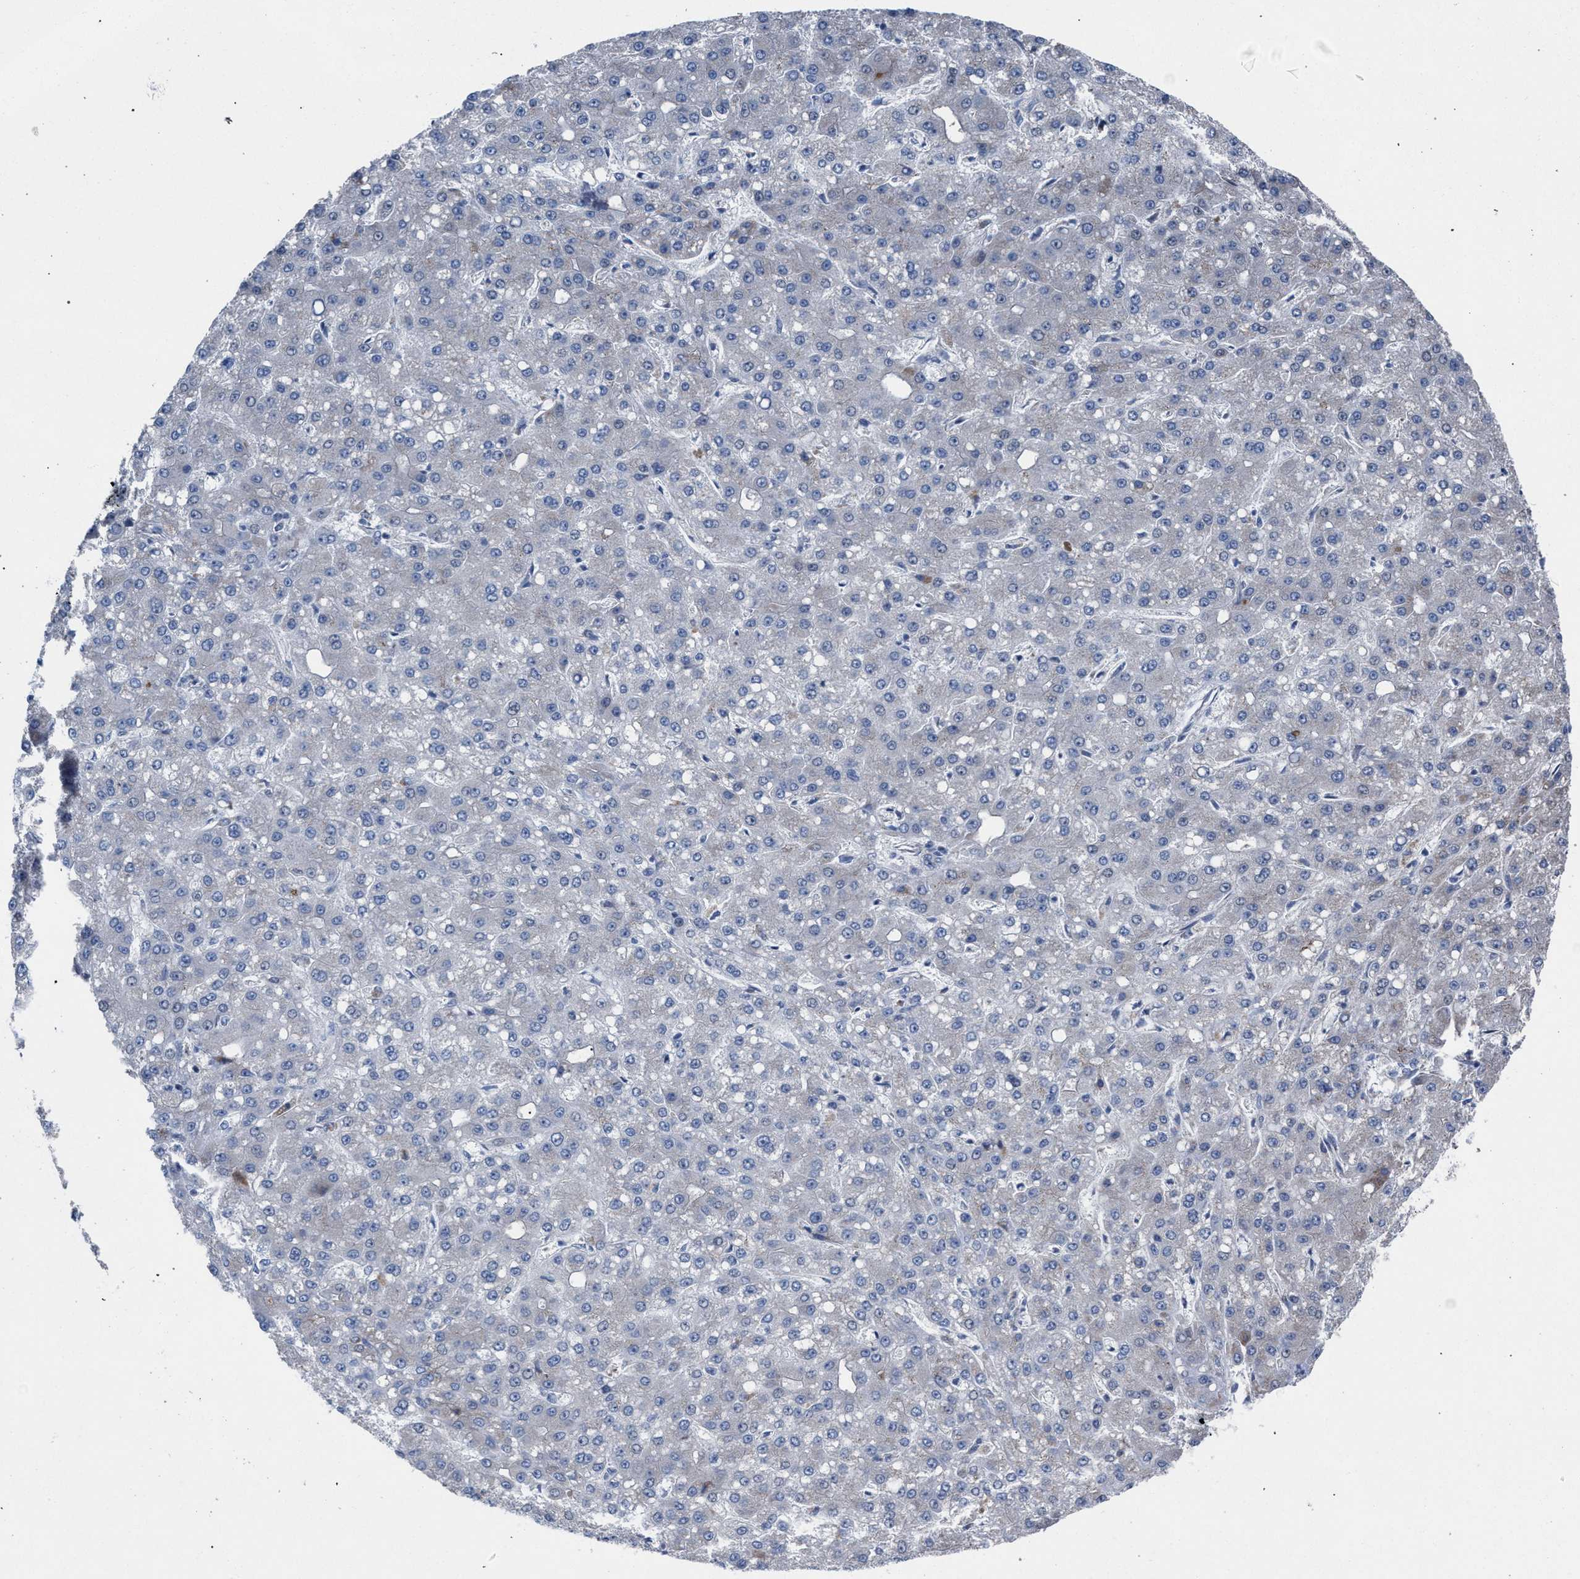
{"staining": {"intensity": "negative", "quantity": "none", "location": "none"}, "tissue": "liver cancer", "cell_type": "Tumor cells", "image_type": "cancer", "snomed": [{"axis": "morphology", "description": "Carcinoma, Hepatocellular, NOS"}, {"axis": "topography", "description": "Liver"}], "caption": "High power microscopy image of an IHC micrograph of liver cancer (hepatocellular carcinoma), revealing no significant staining in tumor cells.", "gene": "RNF135", "patient": {"sex": "male", "age": 67}}